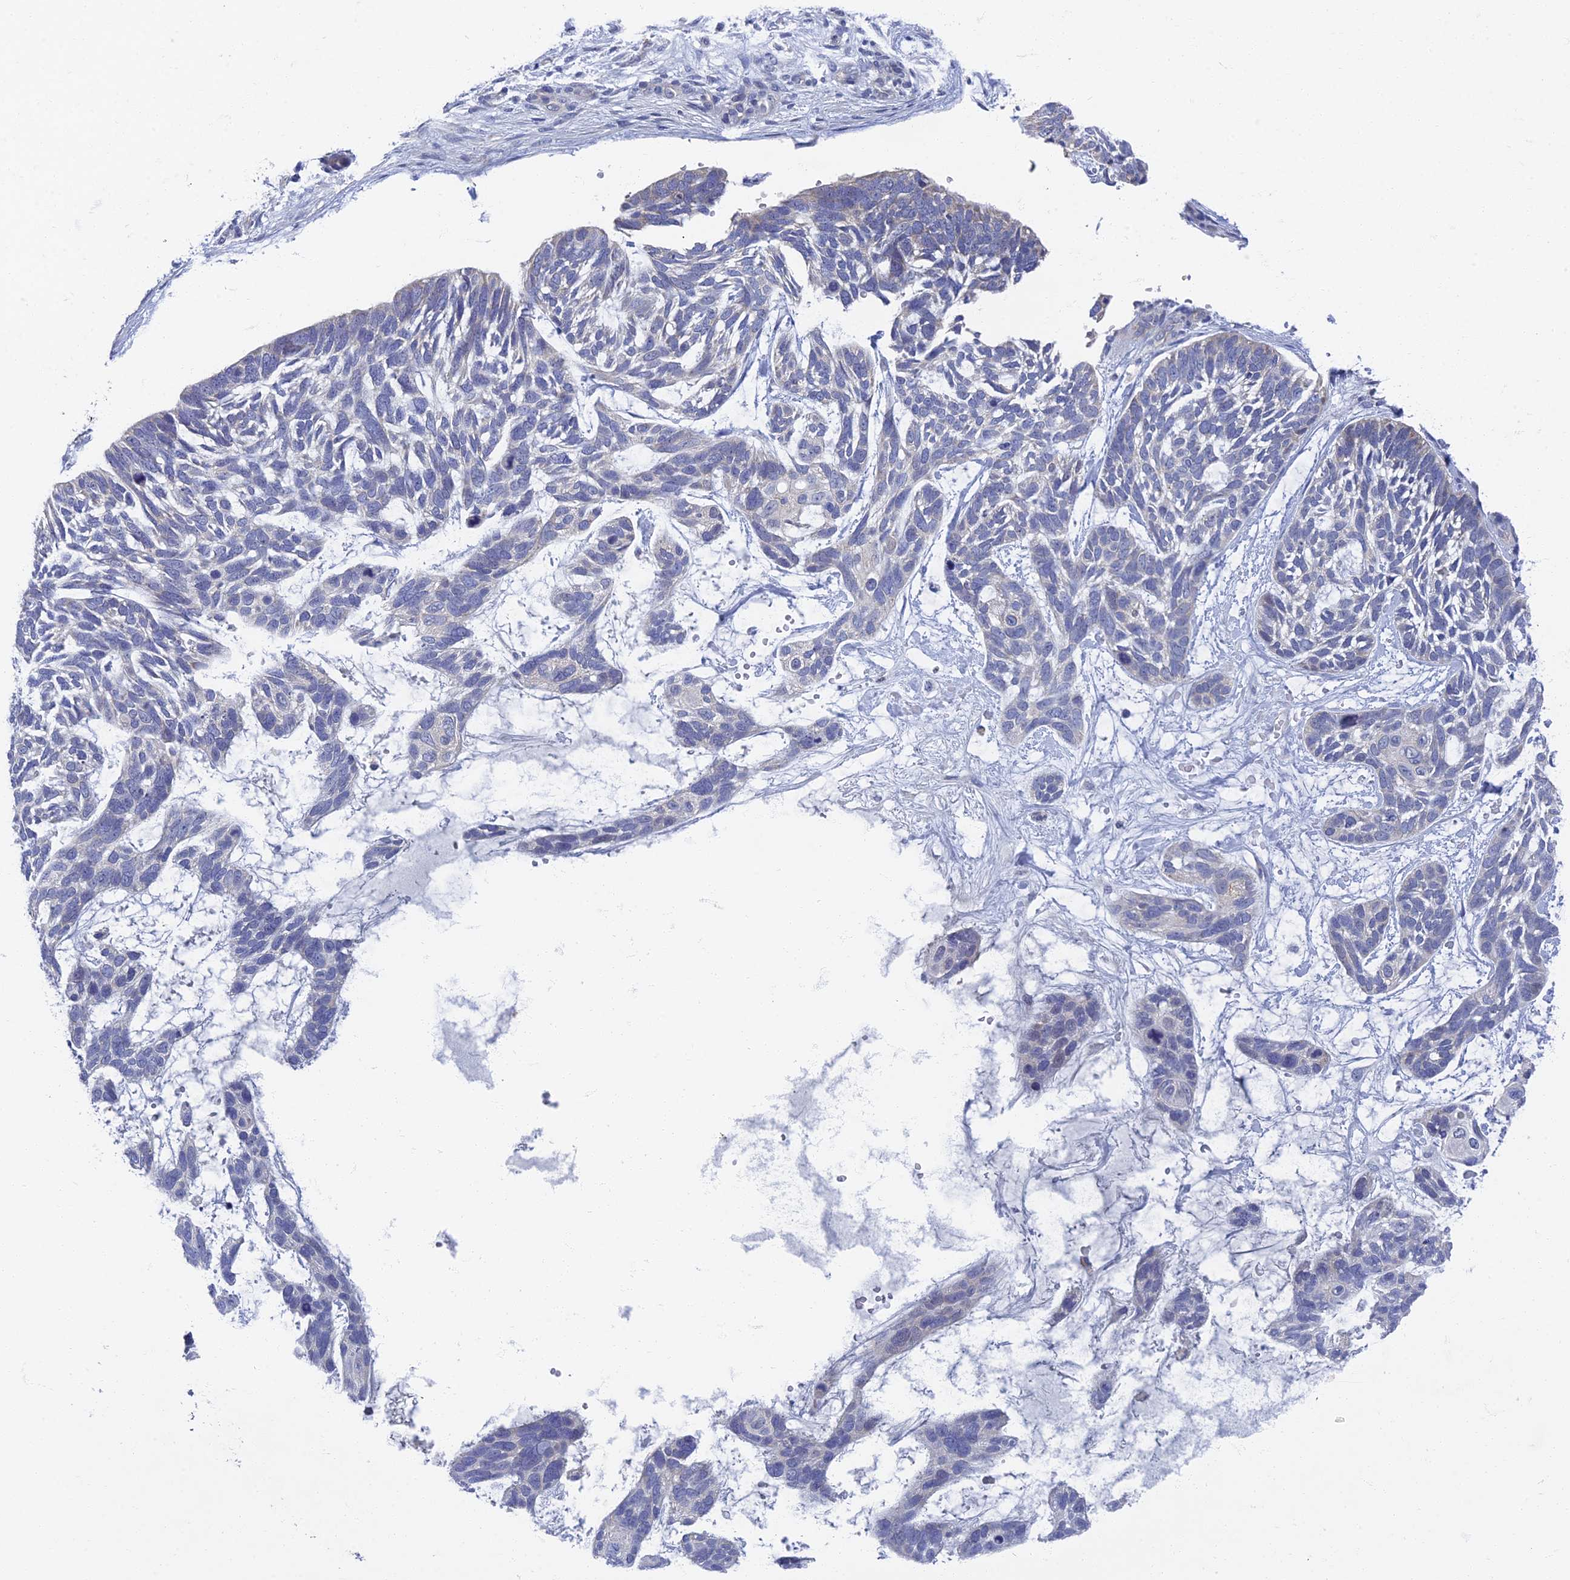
{"staining": {"intensity": "negative", "quantity": "none", "location": "none"}, "tissue": "skin cancer", "cell_type": "Tumor cells", "image_type": "cancer", "snomed": [{"axis": "morphology", "description": "Basal cell carcinoma"}, {"axis": "topography", "description": "Skin"}], "caption": "A histopathology image of skin basal cell carcinoma stained for a protein shows no brown staining in tumor cells. (DAB (3,3'-diaminobenzidine) IHC with hematoxylin counter stain).", "gene": "SPIN4", "patient": {"sex": "male", "age": 88}}